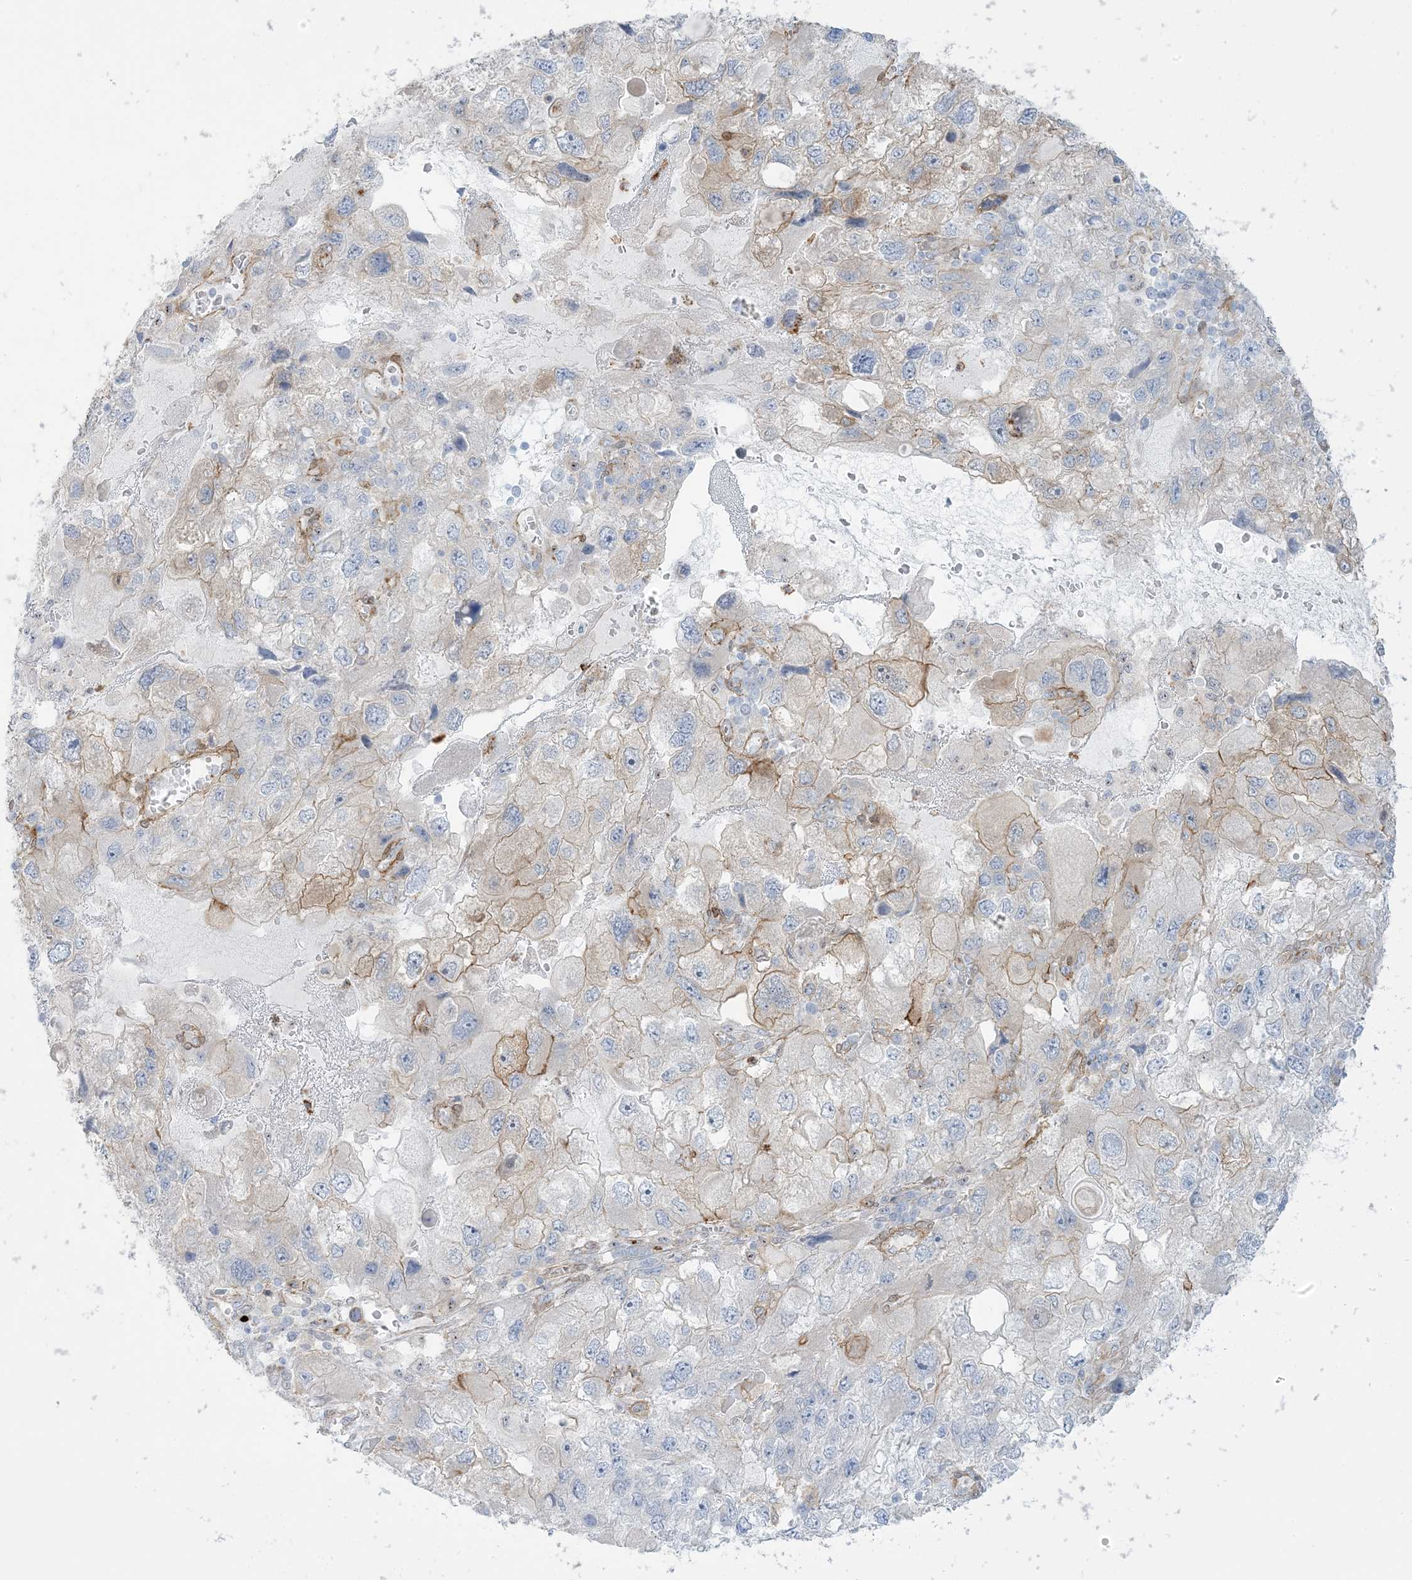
{"staining": {"intensity": "moderate", "quantity": "<25%", "location": "cytoplasmic/membranous"}, "tissue": "endometrial cancer", "cell_type": "Tumor cells", "image_type": "cancer", "snomed": [{"axis": "morphology", "description": "Adenocarcinoma, NOS"}, {"axis": "topography", "description": "Endometrium"}], "caption": "DAB immunohistochemical staining of adenocarcinoma (endometrial) shows moderate cytoplasmic/membranous protein expression in about <25% of tumor cells.", "gene": "ICMT", "patient": {"sex": "female", "age": 49}}